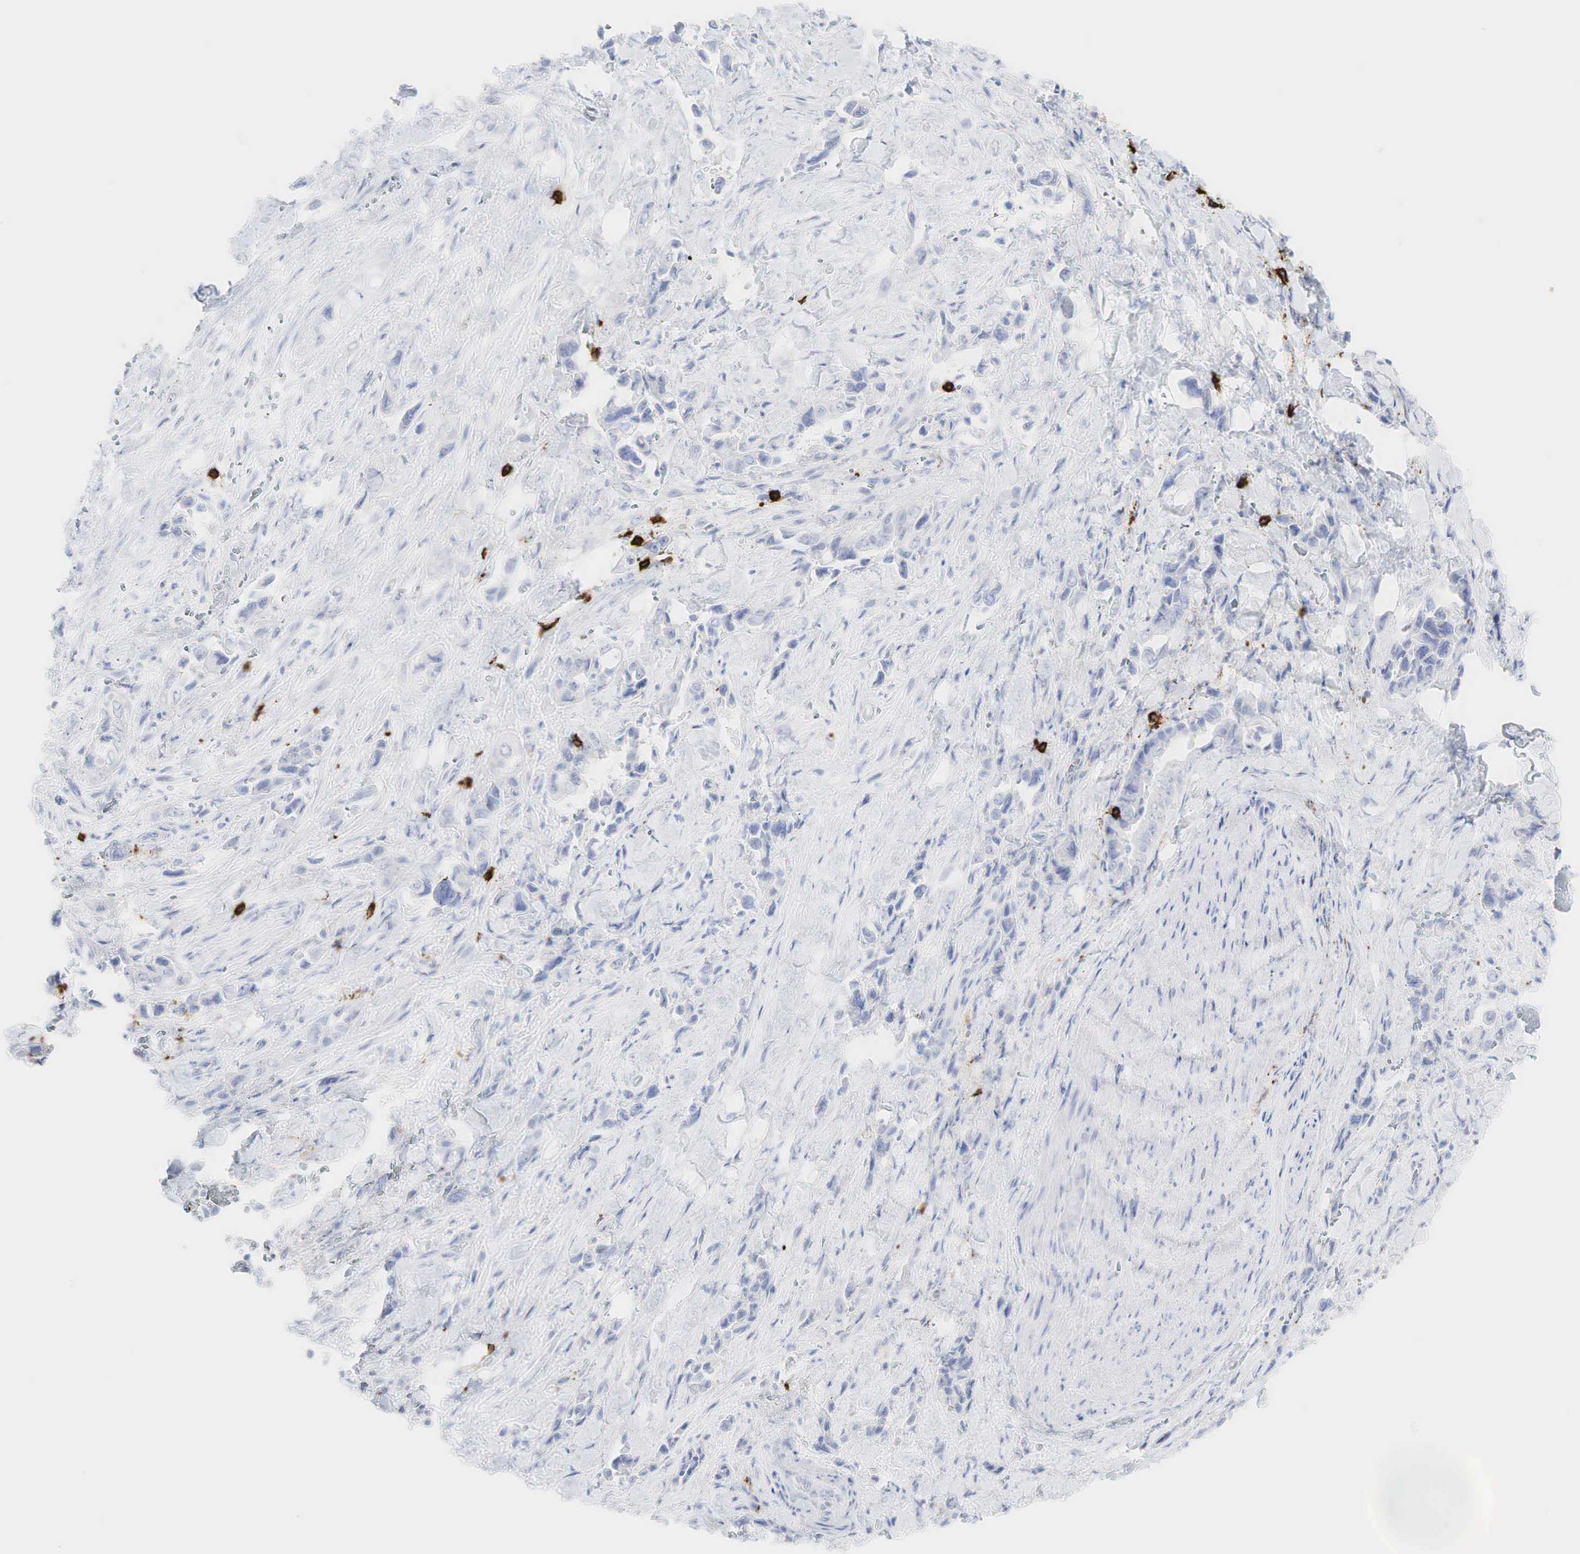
{"staining": {"intensity": "negative", "quantity": "none", "location": "none"}, "tissue": "pancreatic cancer", "cell_type": "Tumor cells", "image_type": "cancer", "snomed": [{"axis": "morphology", "description": "Adenocarcinoma, NOS"}, {"axis": "topography", "description": "Pancreas"}], "caption": "A micrograph of pancreatic cancer (adenocarcinoma) stained for a protein displays no brown staining in tumor cells. (DAB immunohistochemistry (IHC), high magnification).", "gene": "CD8A", "patient": {"sex": "male", "age": 69}}